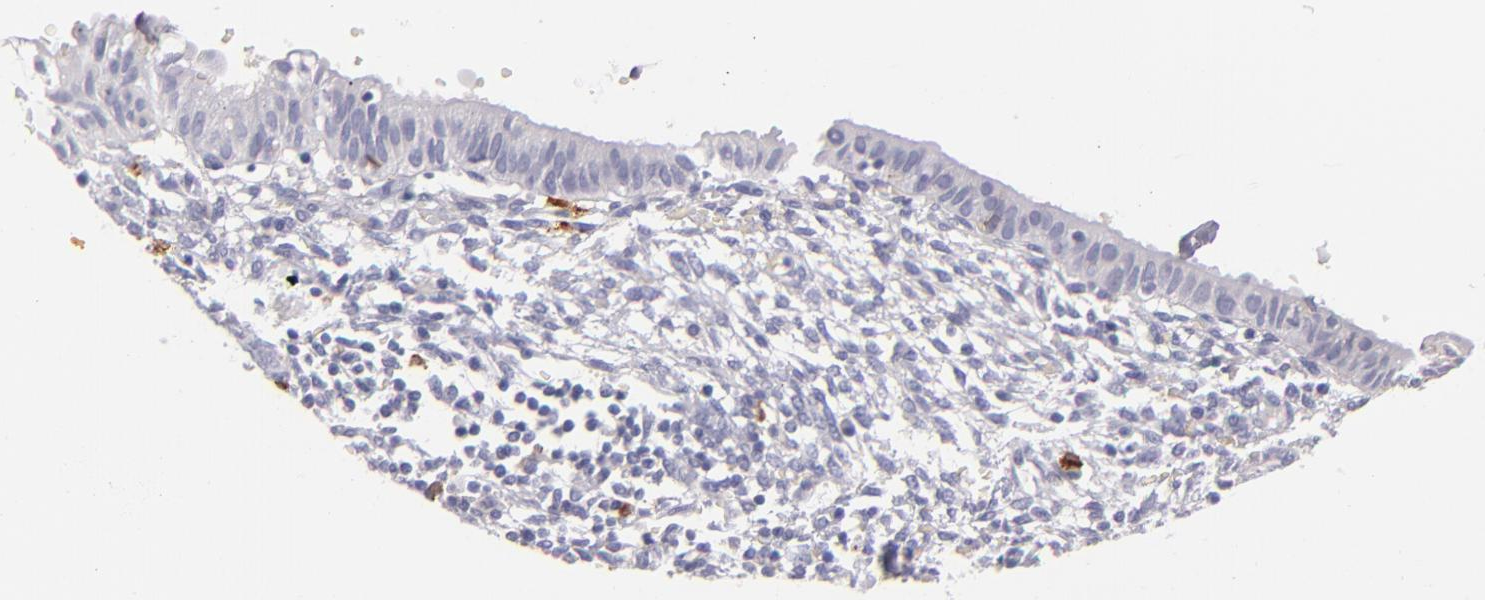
{"staining": {"intensity": "negative", "quantity": "none", "location": "none"}, "tissue": "endometrium", "cell_type": "Cells in endometrial stroma", "image_type": "normal", "snomed": [{"axis": "morphology", "description": "Normal tissue, NOS"}, {"axis": "topography", "description": "Endometrium"}], "caption": "Immunohistochemistry of normal human endometrium displays no staining in cells in endometrial stroma.", "gene": "CD207", "patient": {"sex": "female", "age": 61}}